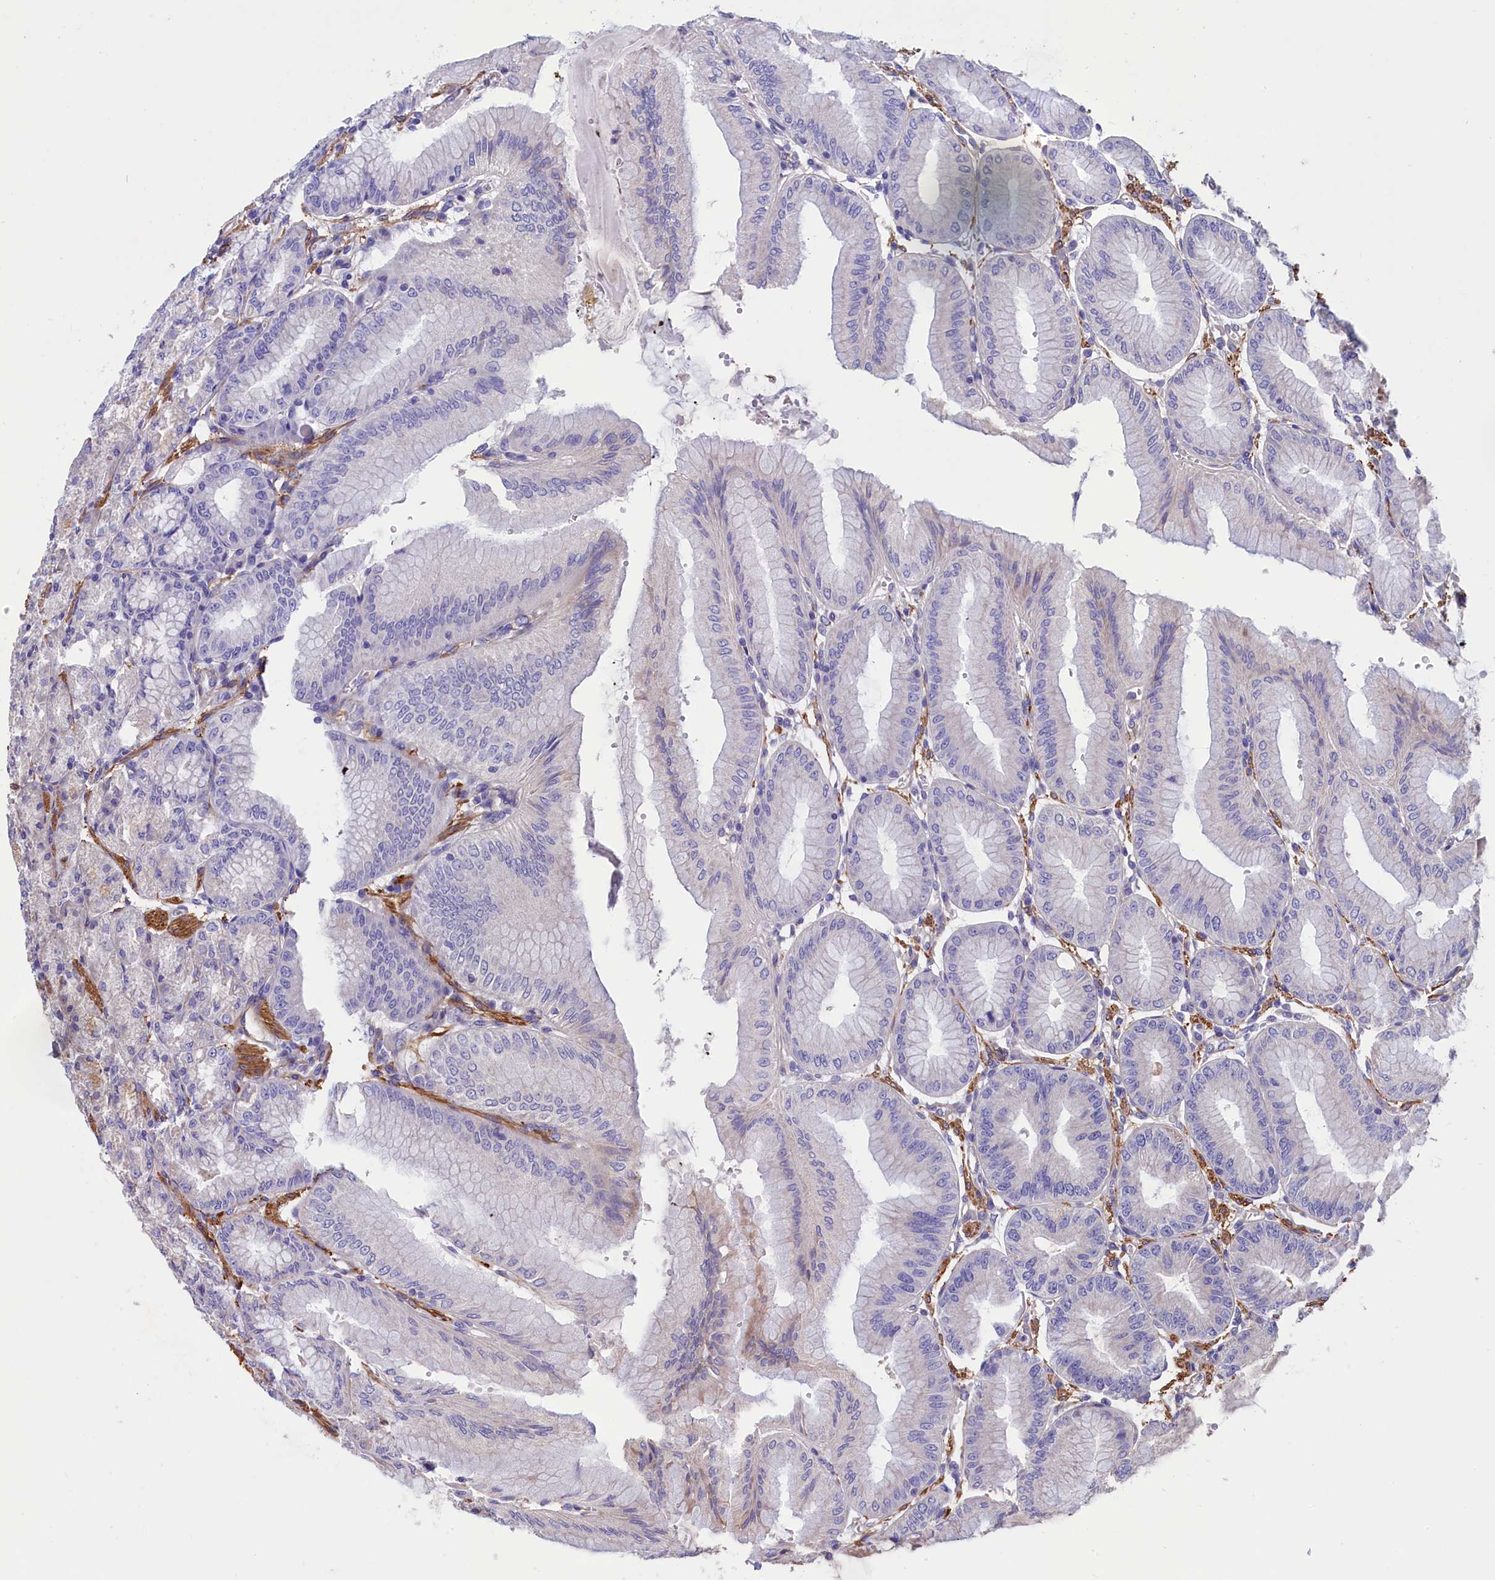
{"staining": {"intensity": "moderate", "quantity": "<25%", "location": "cytoplasmic/membranous"}, "tissue": "stomach", "cell_type": "Glandular cells", "image_type": "normal", "snomed": [{"axis": "morphology", "description": "Normal tissue, NOS"}, {"axis": "topography", "description": "Stomach, lower"}], "caption": "Glandular cells reveal low levels of moderate cytoplasmic/membranous expression in approximately <25% of cells in normal human stomach. (Stains: DAB in brown, nuclei in blue, Microscopy: brightfield microscopy at high magnification).", "gene": "AMDHD2", "patient": {"sex": "male", "age": 71}}